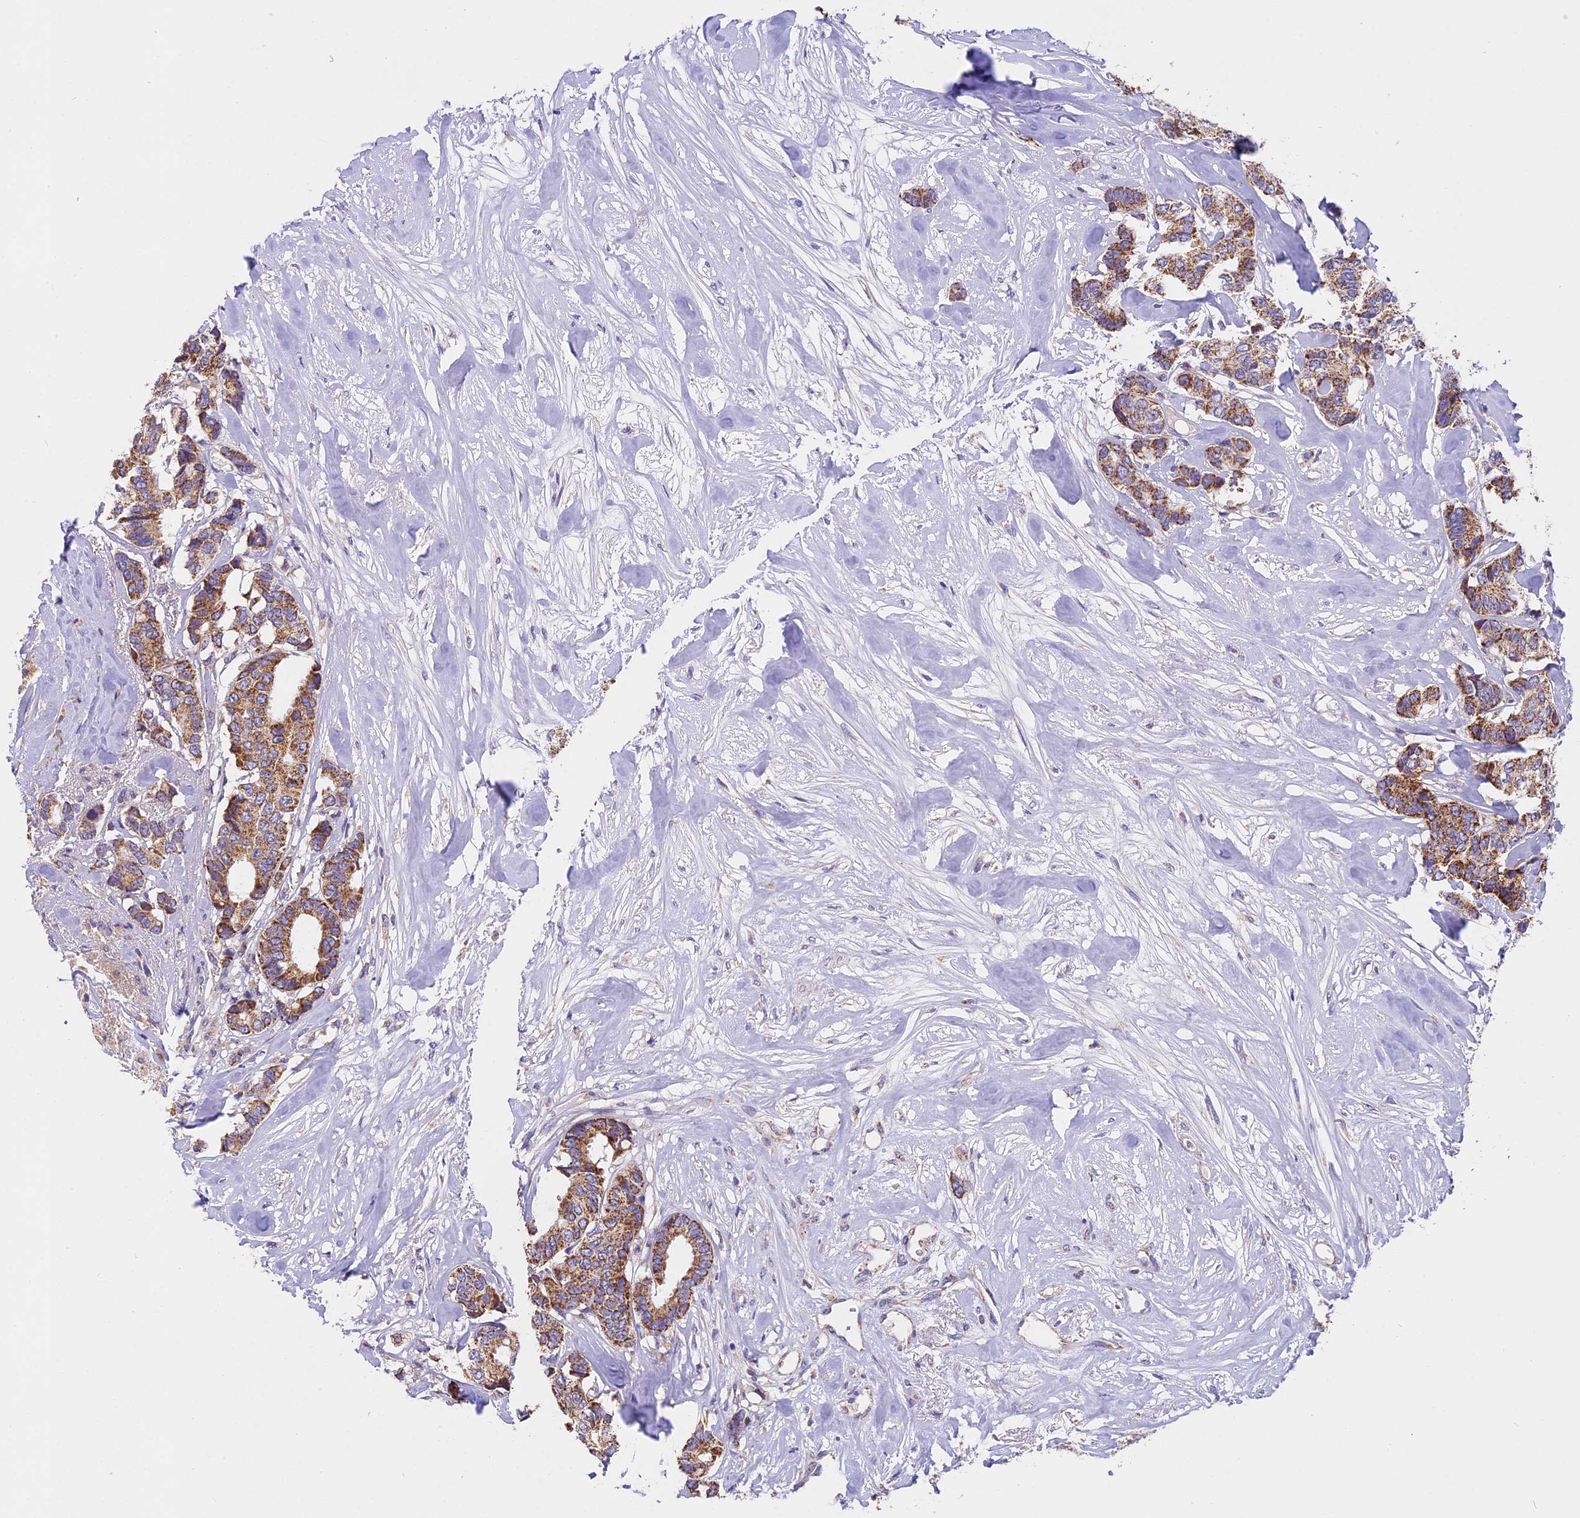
{"staining": {"intensity": "moderate", "quantity": ">75%", "location": "cytoplasmic/membranous"}, "tissue": "breast cancer", "cell_type": "Tumor cells", "image_type": "cancer", "snomed": [{"axis": "morphology", "description": "Duct carcinoma"}, {"axis": "topography", "description": "Breast"}], "caption": "This is an image of IHC staining of invasive ductal carcinoma (breast), which shows moderate staining in the cytoplasmic/membranous of tumor cells.", "gene": "MGME1", "patient": {"sex": "female", "age": 87}}